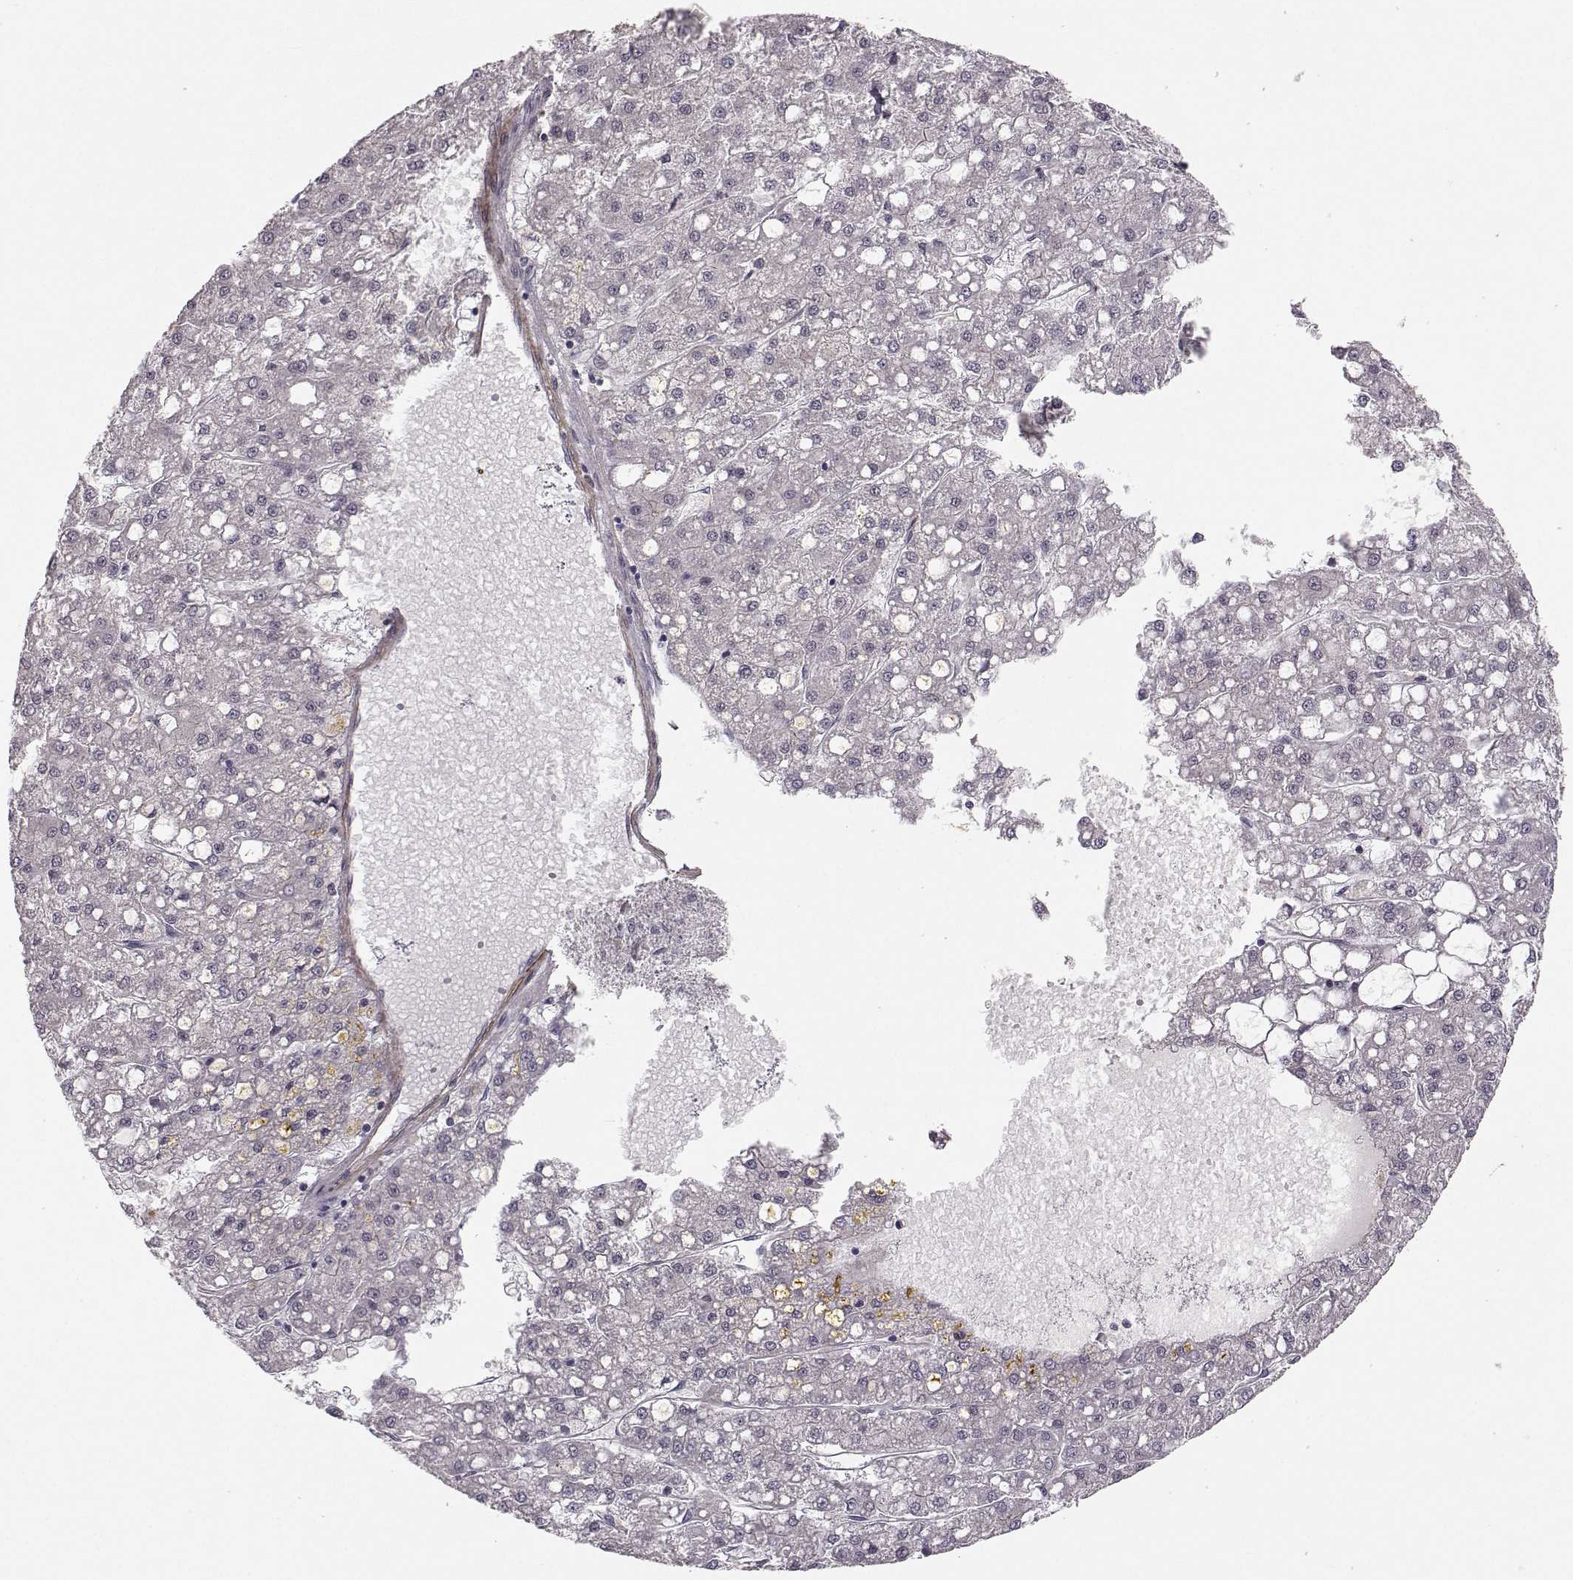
{"staining": {"intensity": "negative", "quantity": "none", "location": "none"}, "tissue": "liver cancer", "cell_type": "Tumor cells", "image_type": "cancer", "snomed": [{"axis": "morphology", "description": "Carcinoma, Hepatocellular, NOS"}, {"axis": "topography", "description": "Liver"}], "caption": "Immunohistochemical staining of liver cancer exhibits no significant staining in tumor cells. (Immunohistochemistry (ihc), brightfield microscopy, high magnification).", "gene": "PLEKHG3", "patient": {"sex": "male", "age": 67}}